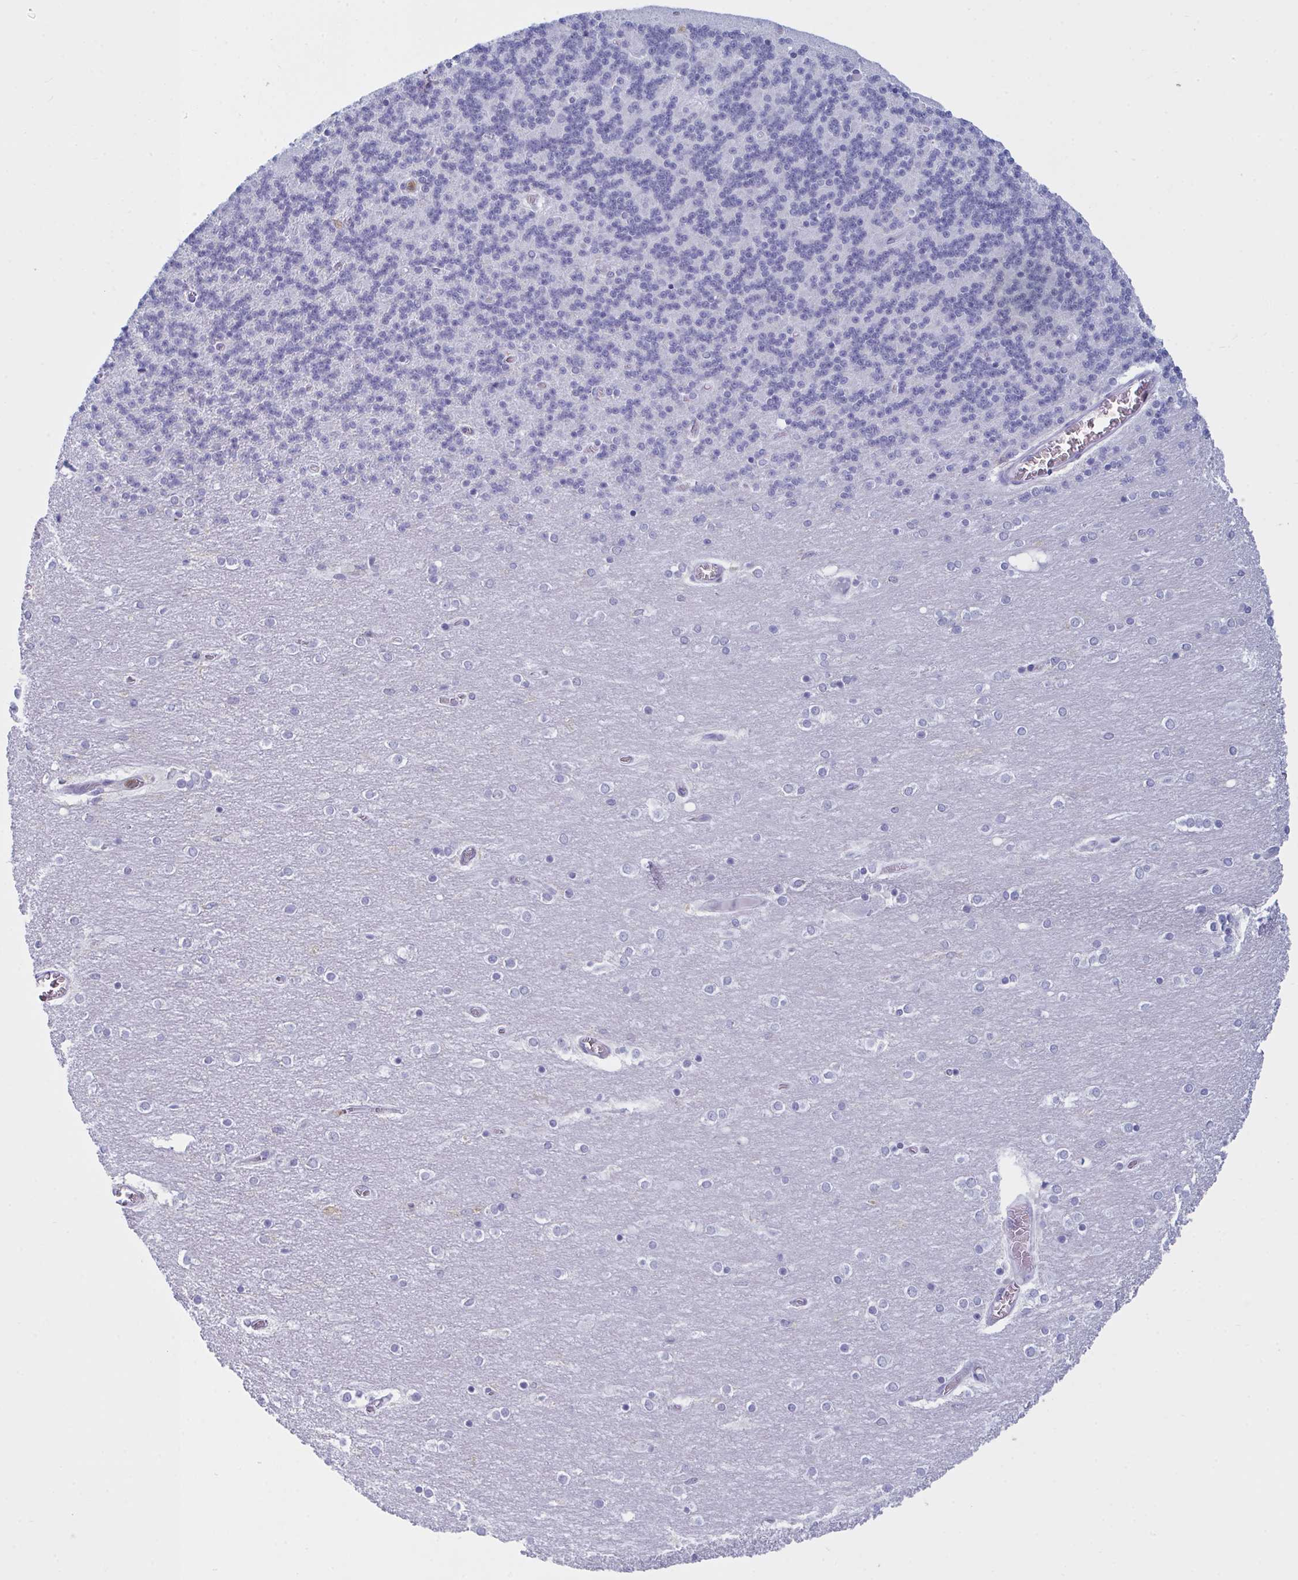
{"staining": {"intensity": "negative", "quantity": "none", "location": "none"}, "tissue": "cerebellum", "cell_type": "Cells in granular layer", "image_type": "normal", "snomed": [{"axis": "morphology", "description": "Normal tissue, NOS"}, {"axis": "topography", "description": "Cerebellum"}], "caption": "This is a histopathology image of IHC staining of normal cerebellum, which shows no expression in cells in granular layer. (DAB immunohistochemistry with hematoxylin counter stain).", "gene": "MYO1F", "patient": {"sex": "female", "age": 54}}